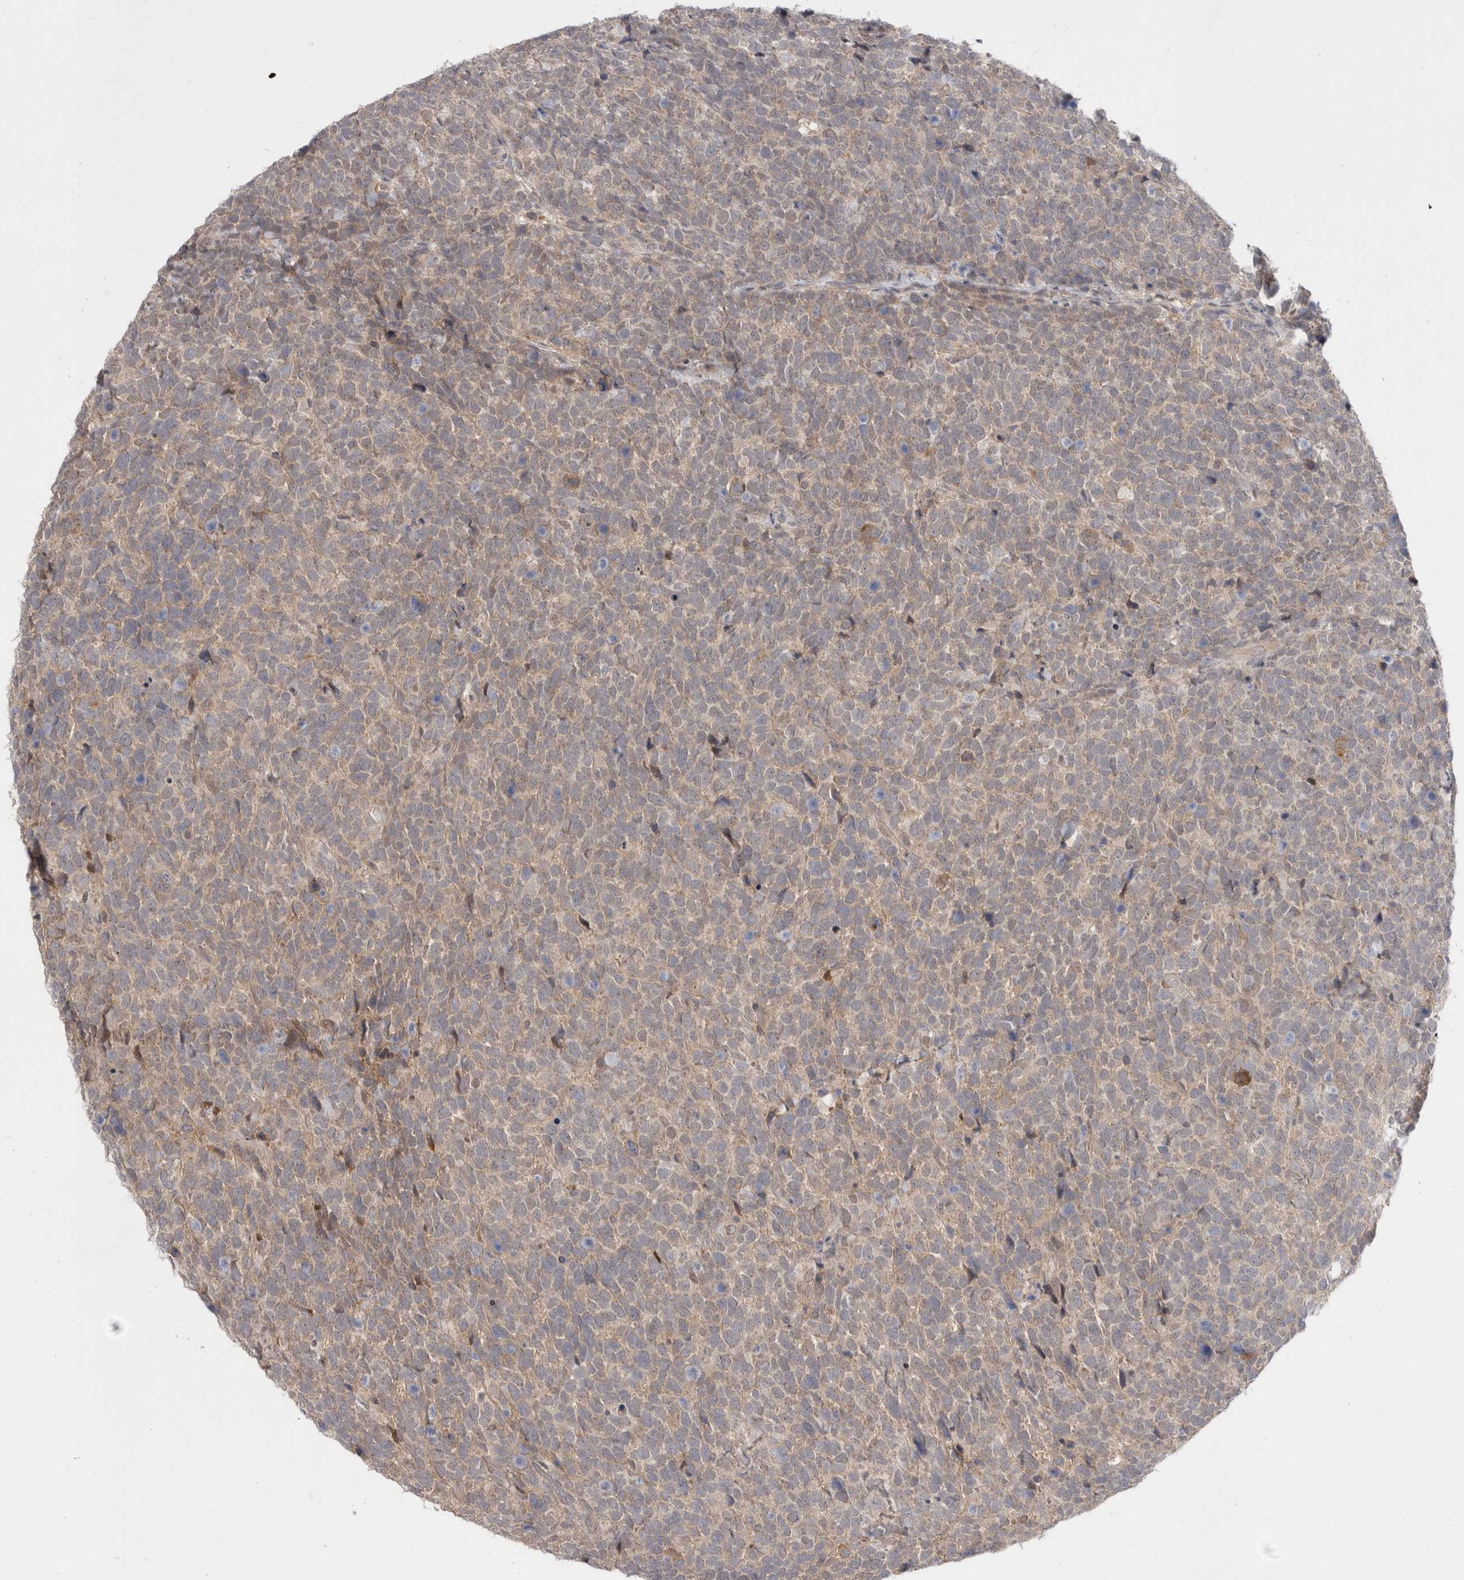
{"staining": {"intensity": "weak", "quantity": ">75%", "location": "cytoplasmic/membranous"}, "tissue": "urothelial cancer", "cell_type": "Tumor cells", "image_type": "cancer", "snomed": [{"axis": "morphology", "description": "Urothelial carcinoma, High grade"}, {"axis": "topography", "description": "Urinary bladder"}], "caption": "Brown immunohistochemical staining in human high-grade urothelial carcinoma shows weak cytoplasmic/membranous expression in about >75% of tumor cells.", "gene": "PLEKHM1", "patient": {"sex": "female", "age": 82}}